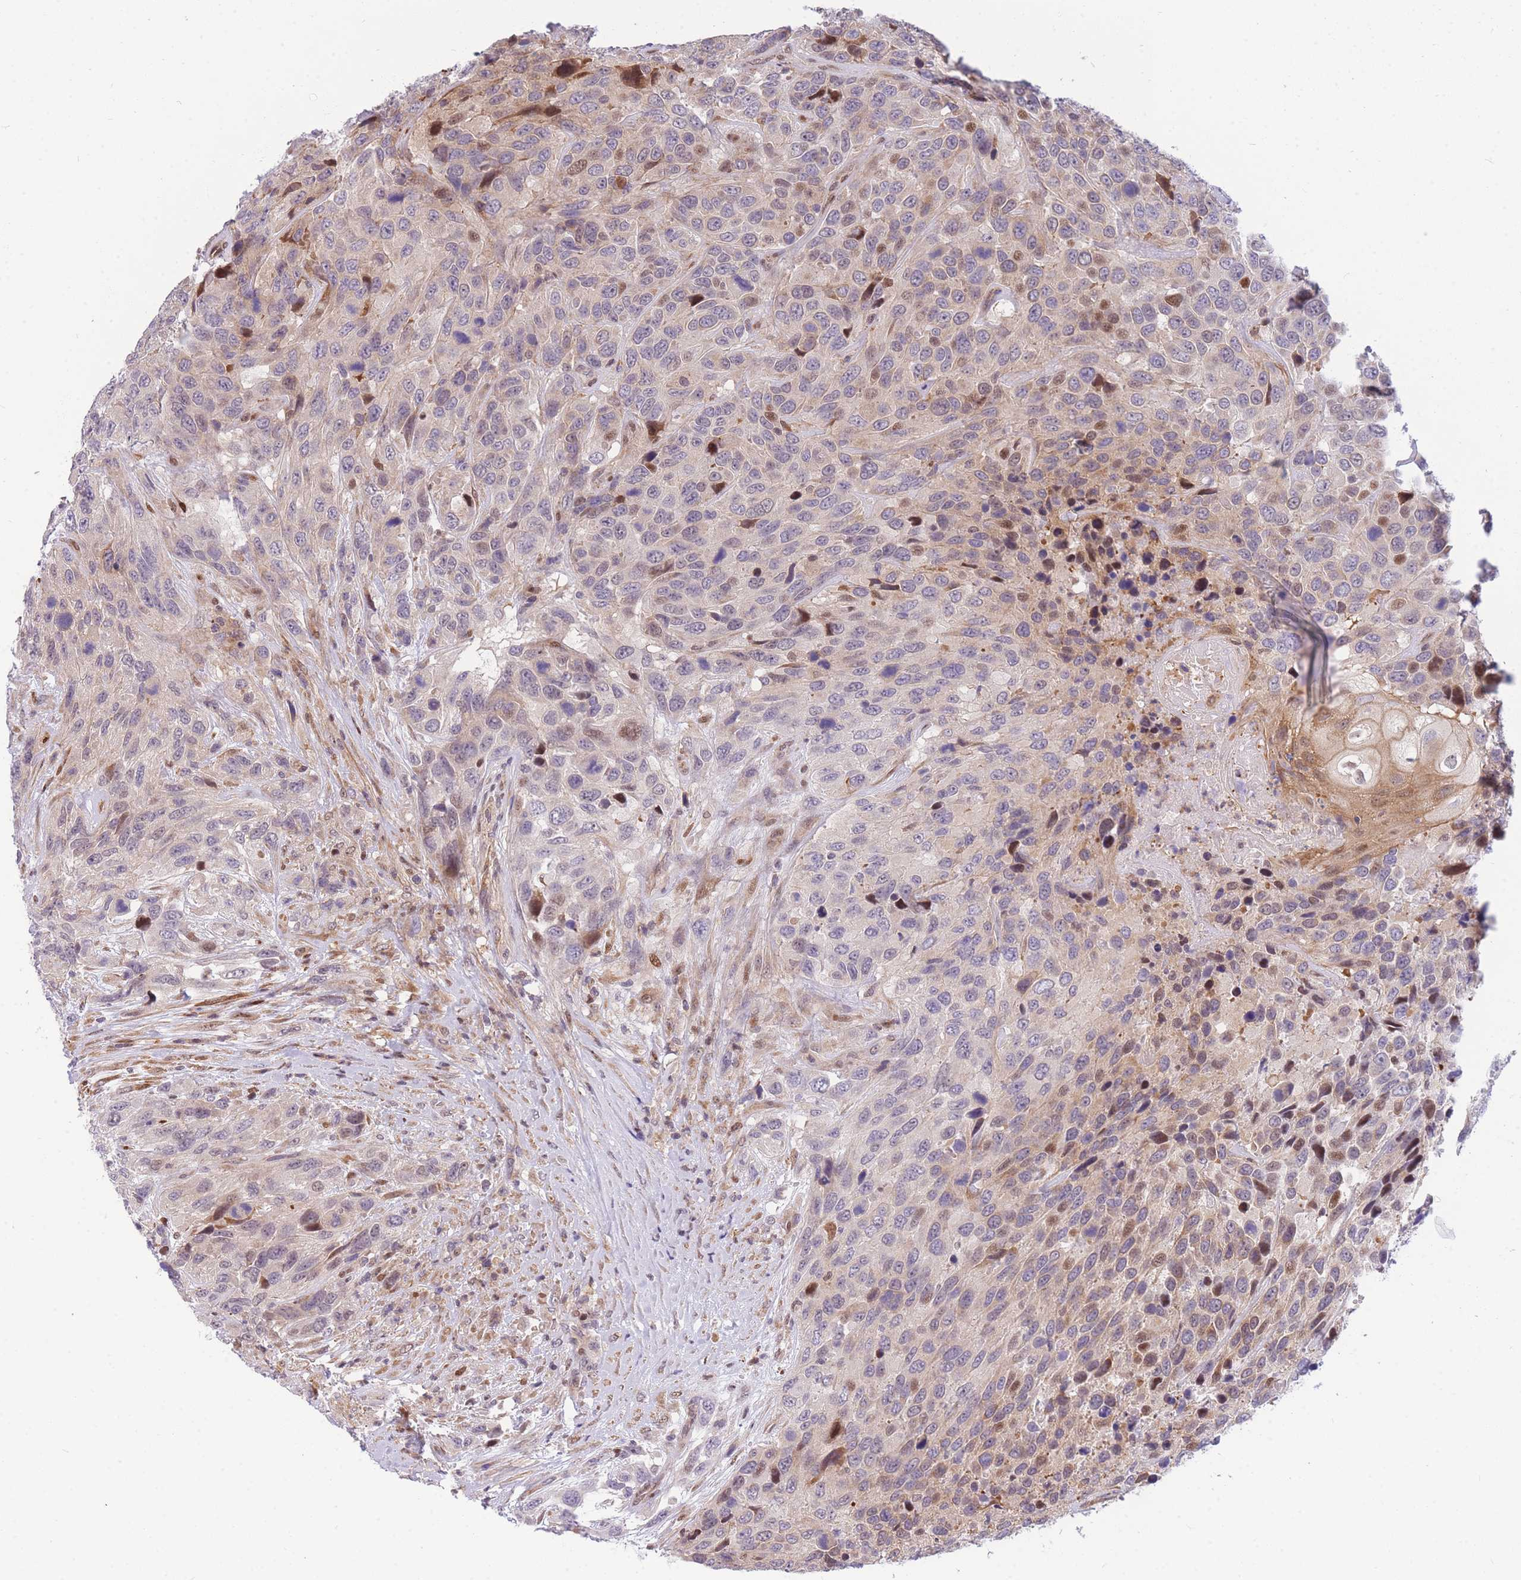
{"staining": {"intensity": "moderate", "quantity": "25%-75%", "location": "cytoplasmic/membranous,nuclear"}, "tissue": "urothelial cancer", "cell_type": "Tumor cells", "image_type": "cancer", "snomed": [{"axis": "morphology", "description": "Urothelial carcinoma, High grade"}, {"axis": "topography", "description": "Urinary bladder"}], "caption": "Urothelial cancer stained with a protein marker shows moderate staining in tumor cells.", "gene": "CRACD", "patient": {"sex": "female", "age": 70}}